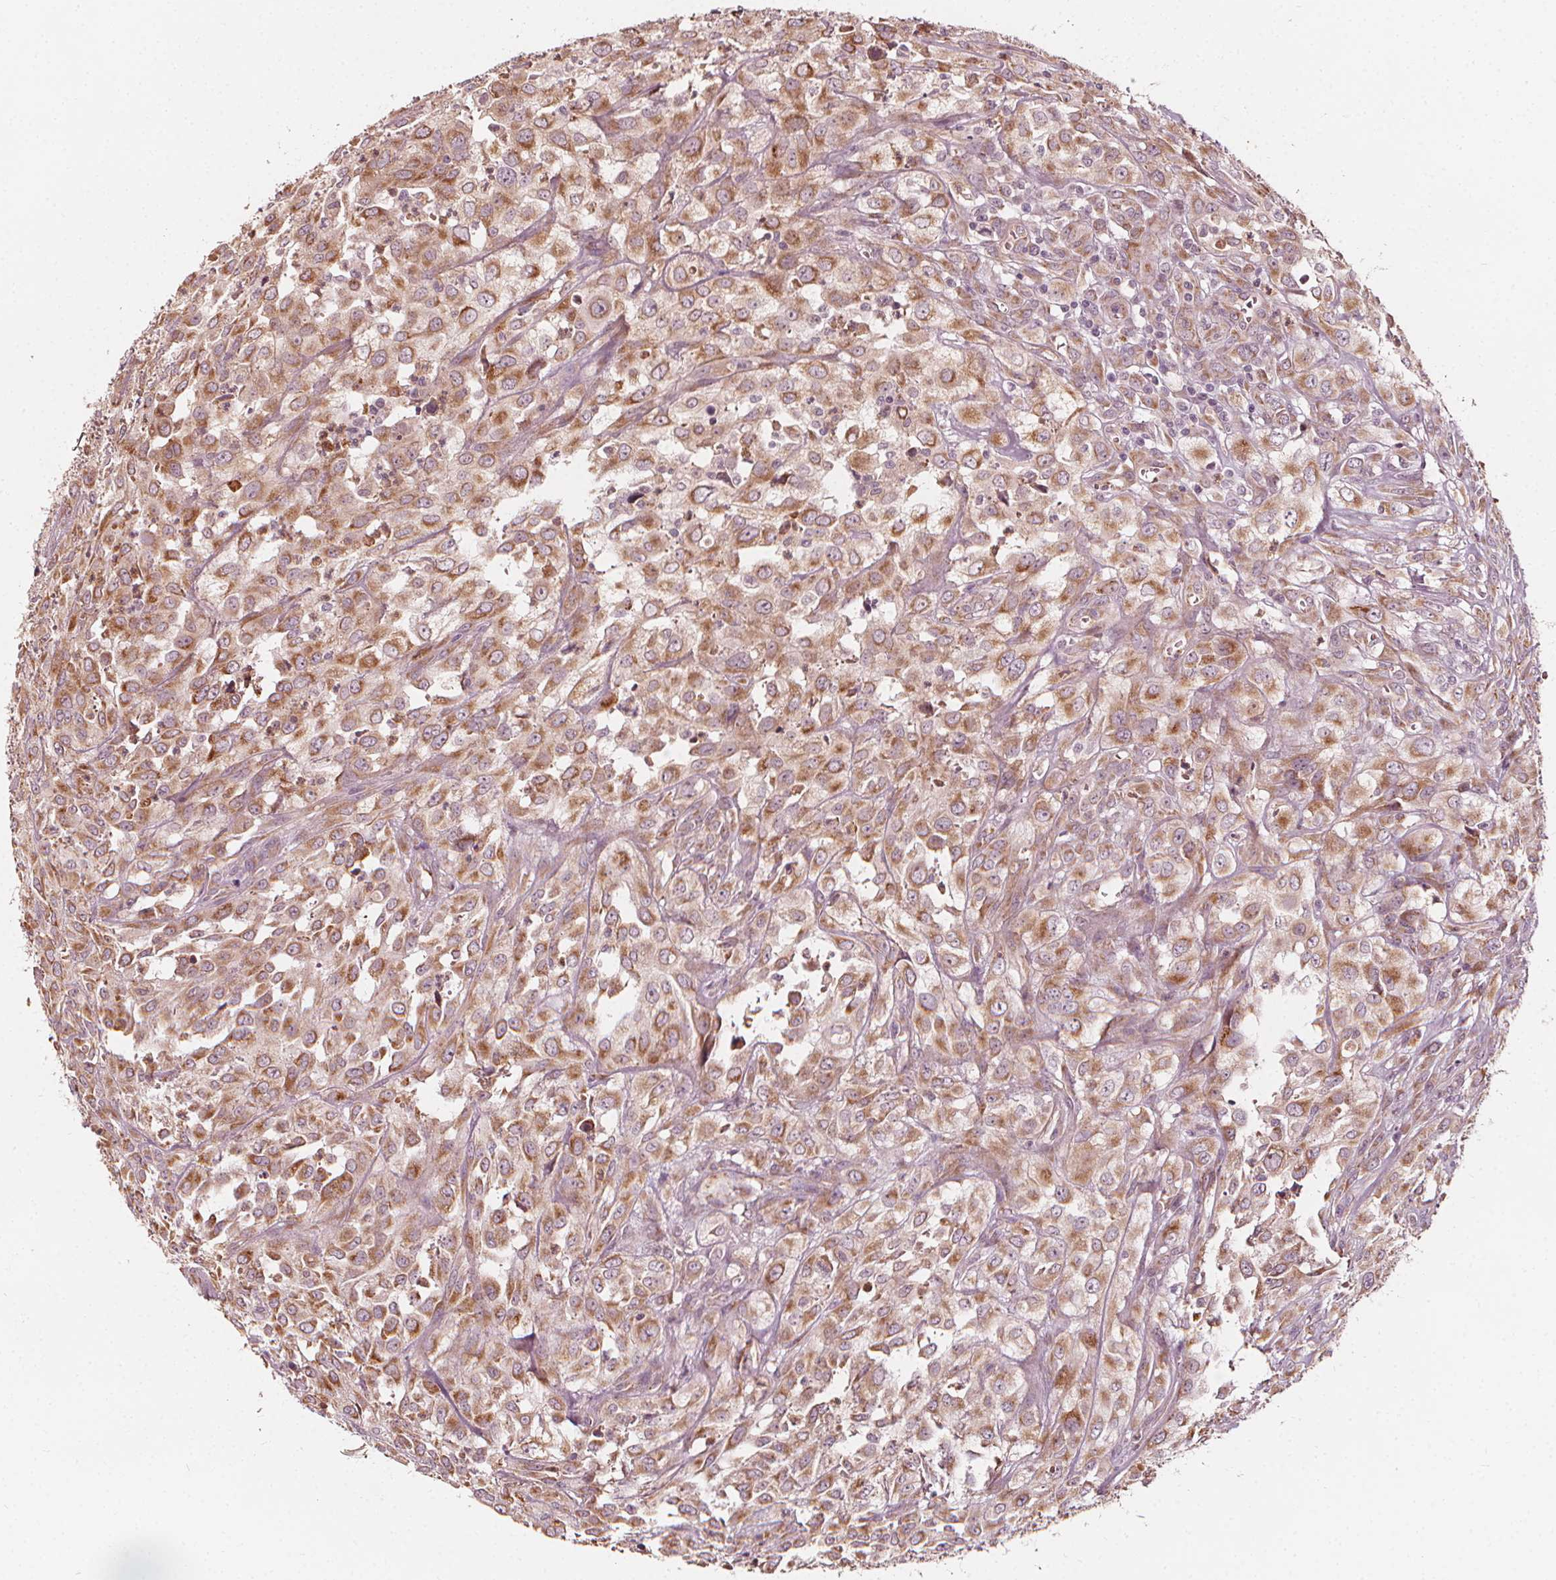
{"staining": {"intensity": "moderate", "quantity": ">75%", "location": "cytoplasmic/membranous"}, "tissue": "urothelial cancer", "cell_type": "Tumor cells", "image_type": "cancer", "snomed": [{"axis": "morphology", "description": "Urothelial carcinoma, High grade"}, {"axis": "topography", "description": "Urinary bladder"}], "caption": "Tumor cells reveal moderate cytoplasmic/membranous expression in approximately >75% of cells in high-grade urothelial carcinoma.", "gene": "NPC1L1", "patient": {"sex": "male", "age": 67}}